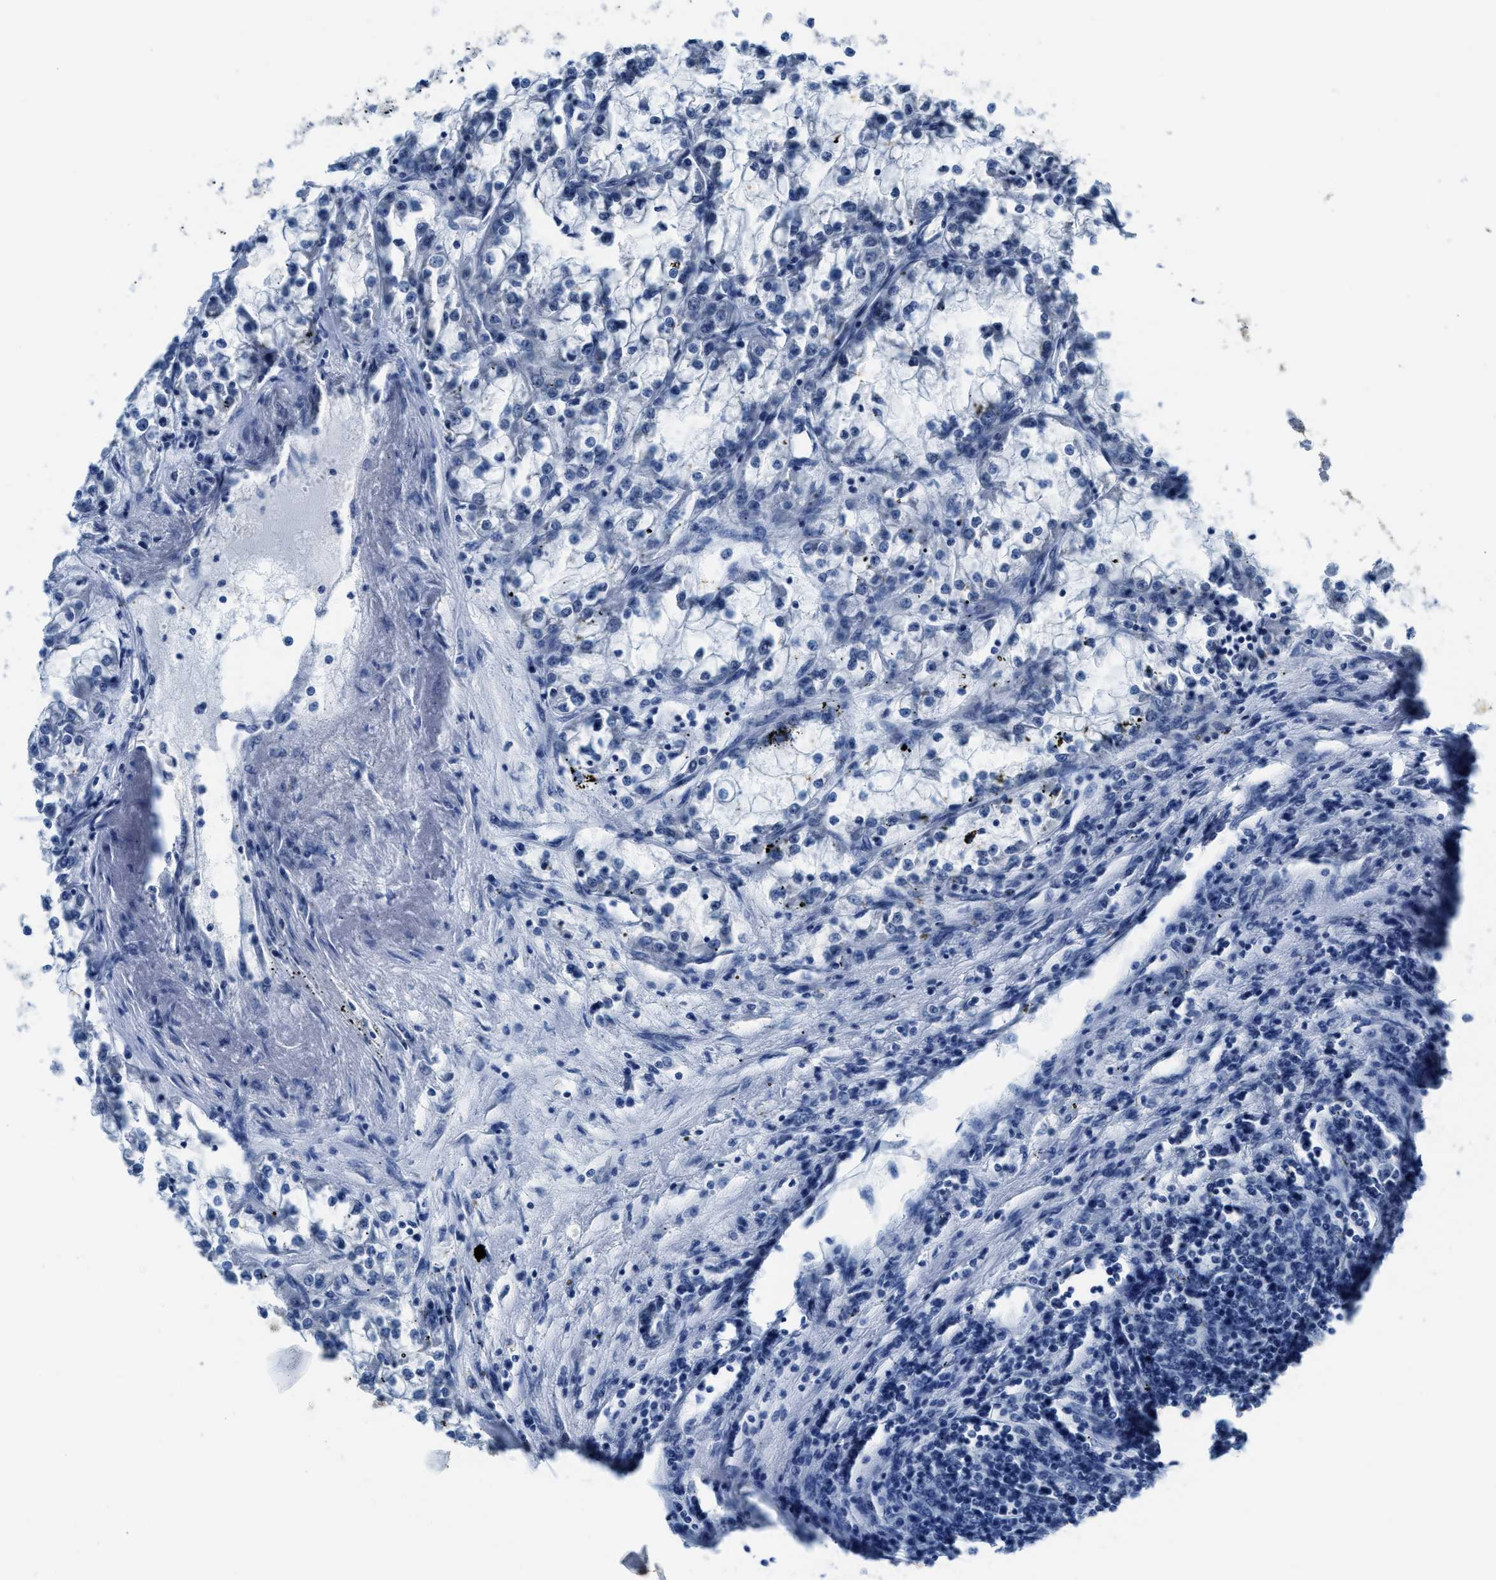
{"staining": {"intensity": "negative", "quantity": "none", "location": "none"}, "tissue": "renal cancer", "cell_type": "Tumor cells", "image_type": "cancer", "snomed": [{"axis": "morphology", "description": "Adenocarcinoma, NOS"}, {"axis": "topography", "description": "Kidney"}], "caption": "Immunohistochemical staining of human renal adenocarcinoma shows no significant expression in tumor cells.", "gene": "ASZ1", "patient": {"sex": "female", "age": 52}}